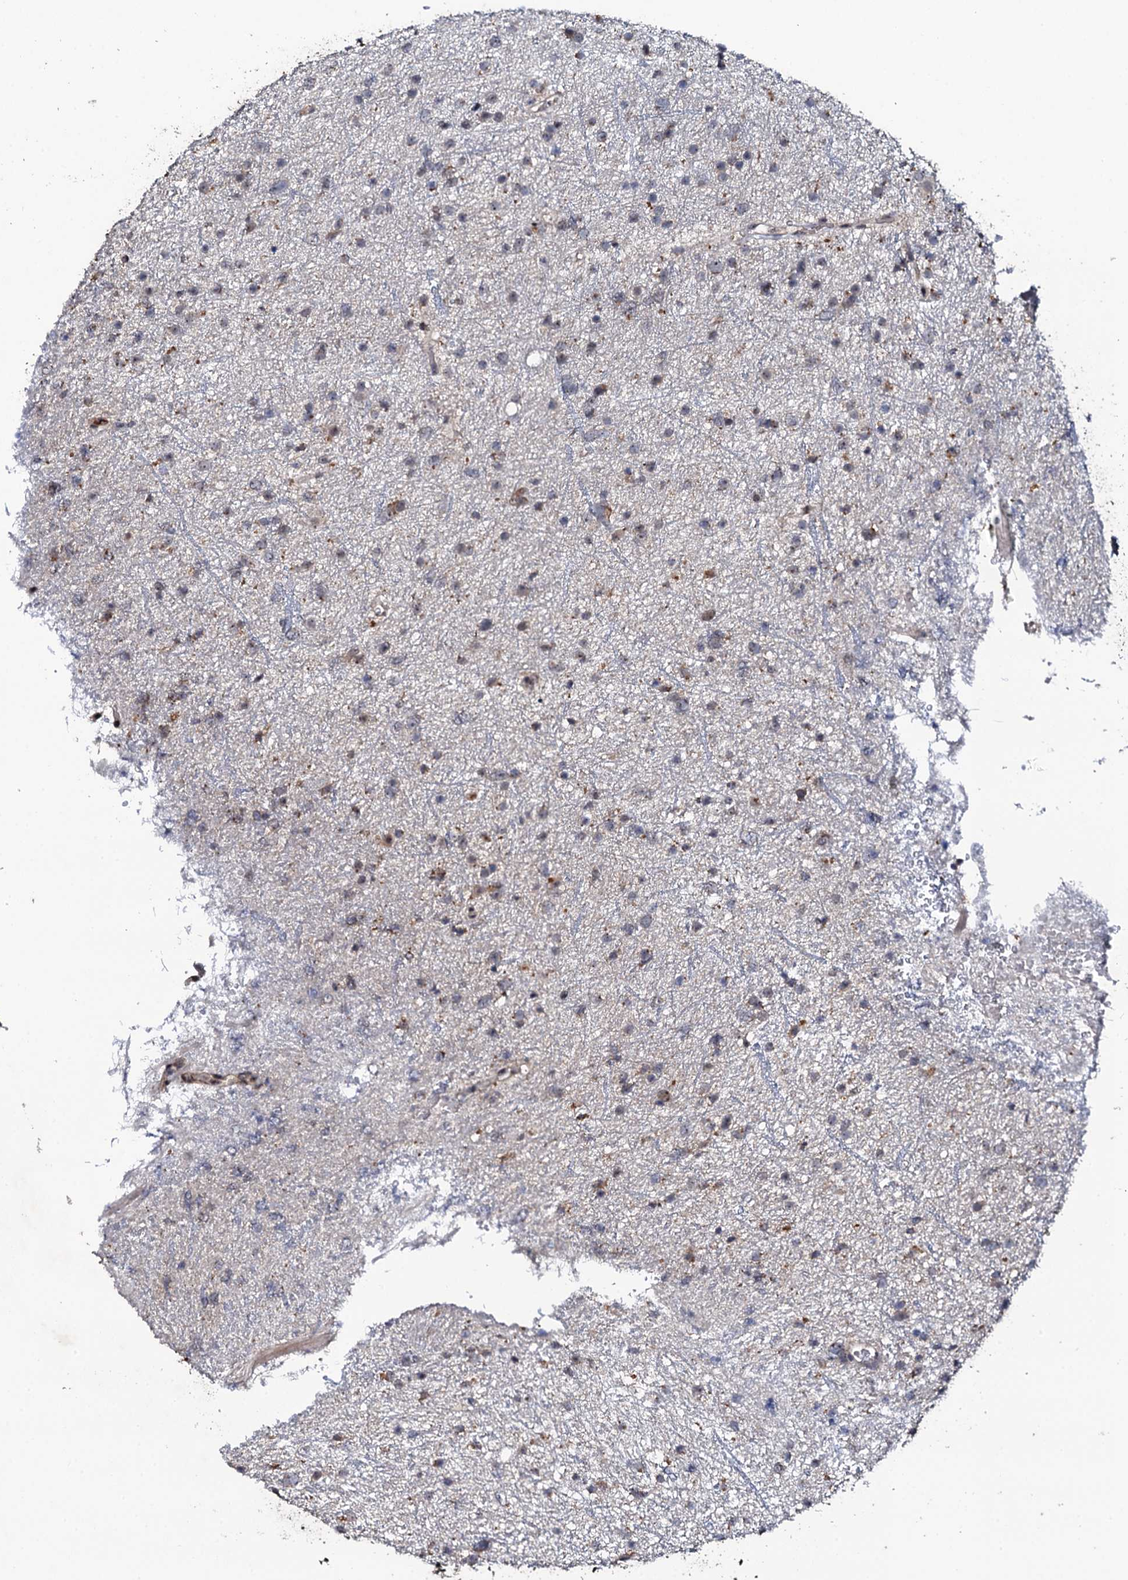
{"staining": {"intensity": "negative", "quantity": "none", "location": "none"}, "tissue": "glioma", "cell_type": "Tumor cells", "image_type": "cancer", "snomed": [{"axis": "morphology", "description": "Glioma, malignant, Low grade"}, {"axis": "topography", "description": "Cerebral cortex"}], "caption": "The IHC histopathology image has no significant positivity in tumor cells of malignant low-grade glioma tissue.", "gene": "FAM111A", "patient": {"sex": "female", "age": 39}}